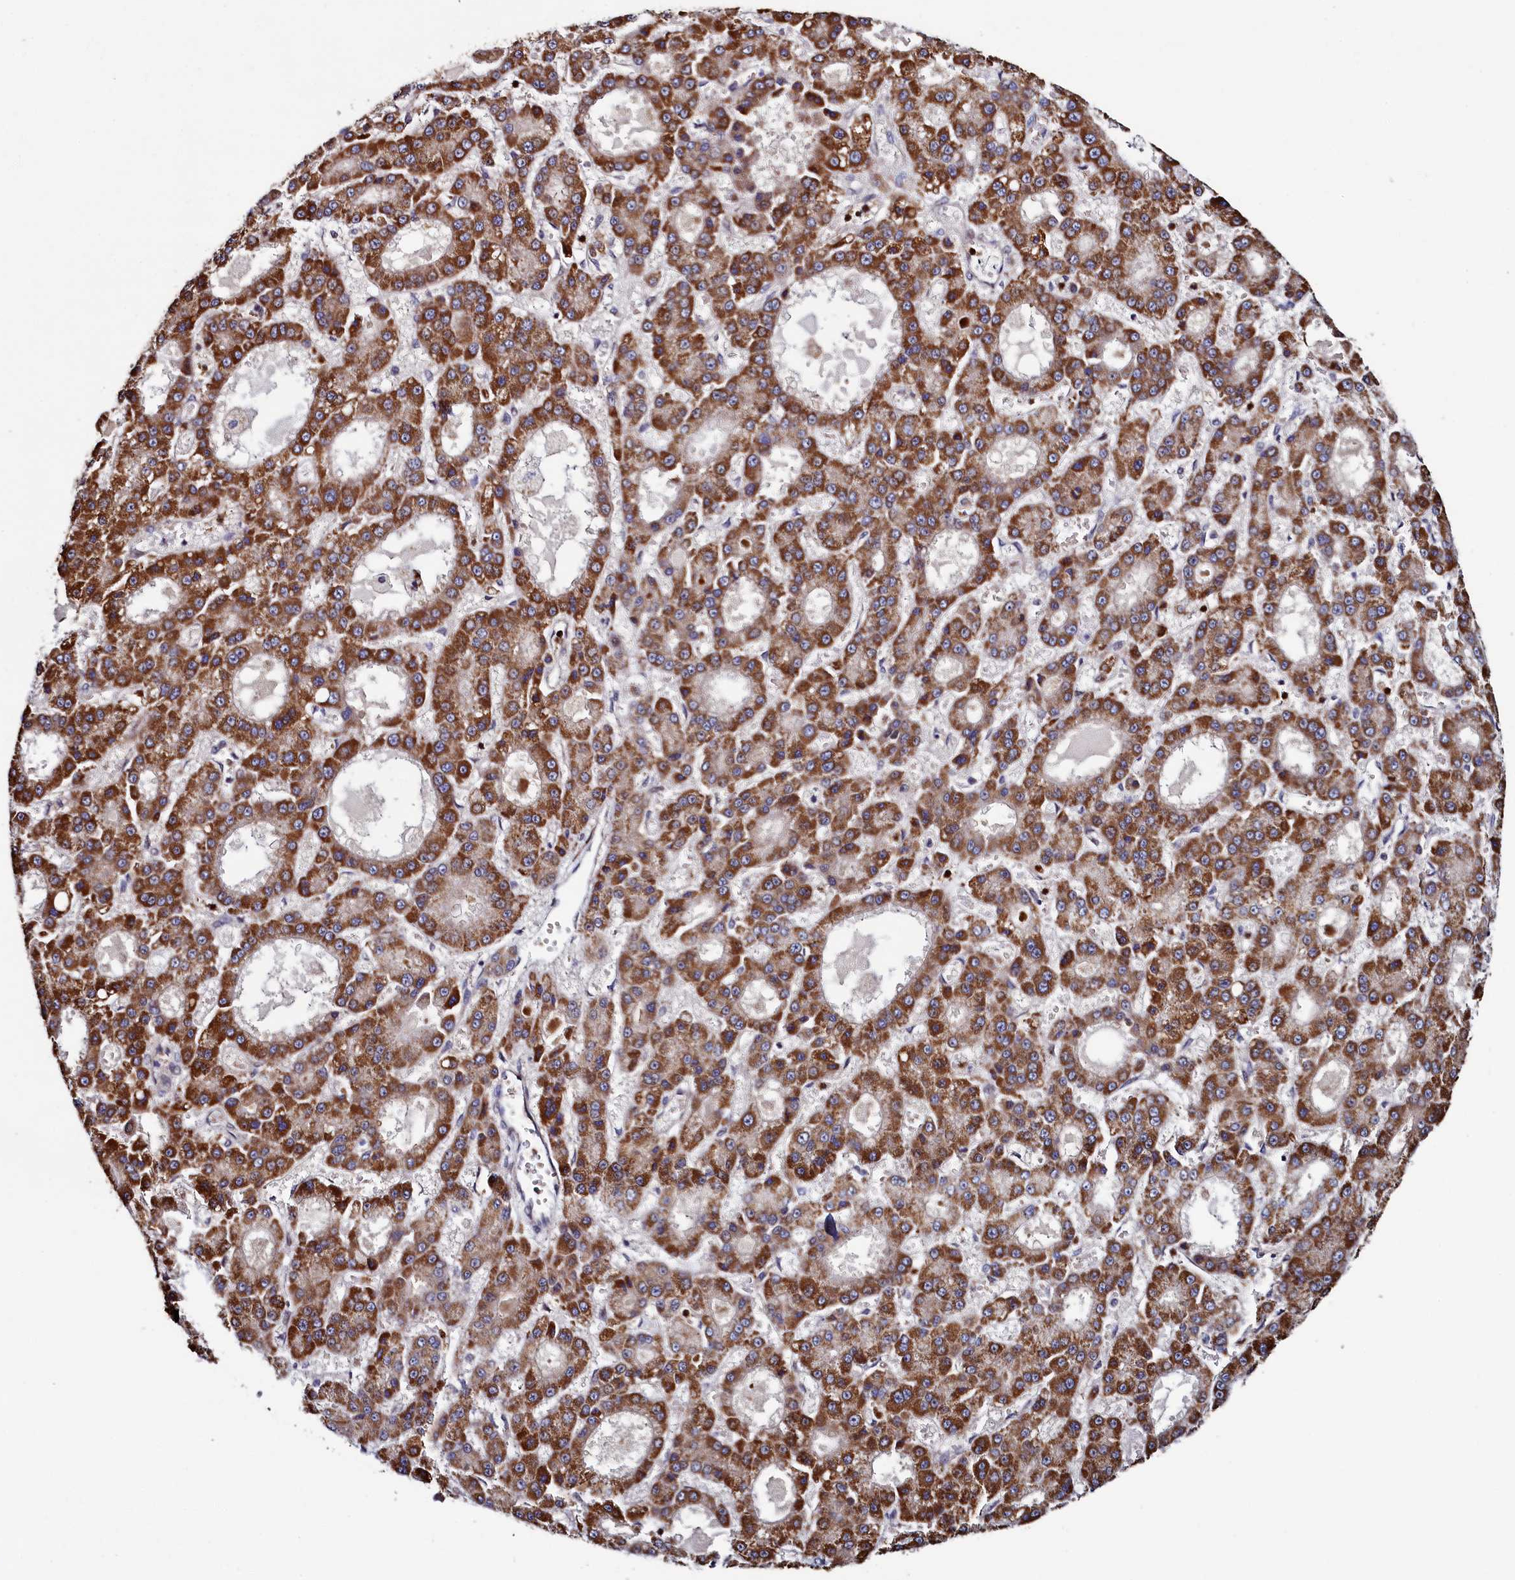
{"staining": {"intensity": "strong", "quantity": ">75%", "location": "cytoplasmic/membranous"}, "tissue": "liver cancer", "cell_type": "Tumor cells", "image_type": "cancer", "snomed": [{"axis": "morphology", "description": "Carcinoma, Hepatocellular, NOS"}, {"axis": "topography", "description": "Liver"}], "caption": "Liver hepatocellular carcinoma stained with a brown dye shows strong cytoplasmic/membranous positive positivity in approximately >75% of tumor cells.", "gene": "PIK3C3", "patient": {"sex": "male", "age": 70}}